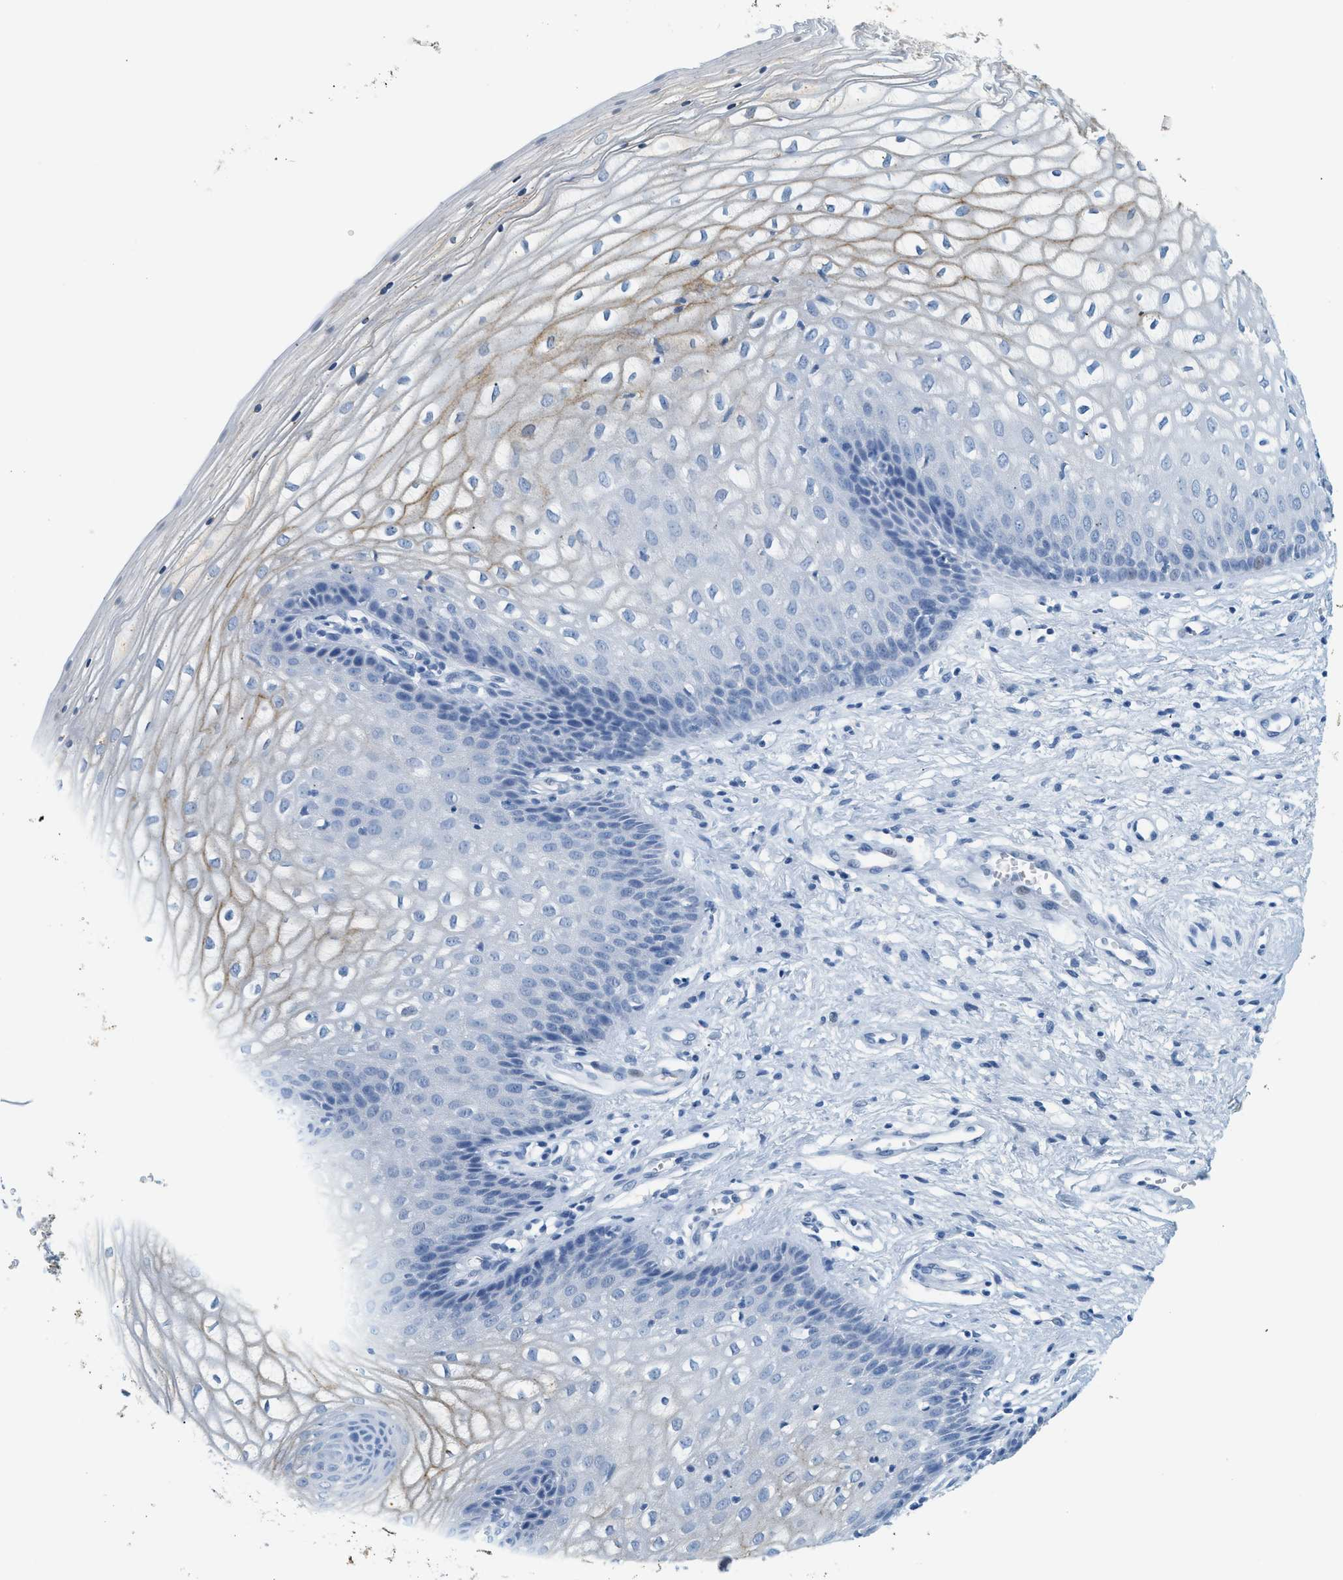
{"staining": {"intensity": "negative", "quantity": "none", "location": "none"}, "tissue": "vagina", "cell_type": "Squamous epithelial cells", "image_type": "normal", "snomed": [{"axis": "morphology", "description": "Normal tissue, NOS"}, {"axis": "topography", "description": "Vagina"}], "caption": "This is a photomicrograph of immunohistochemistry staining of benign vagina, which shows no staining in squamous epithelial cells.", "gene": "LCN2", "patient": {"sex": "female", "age": 34}}